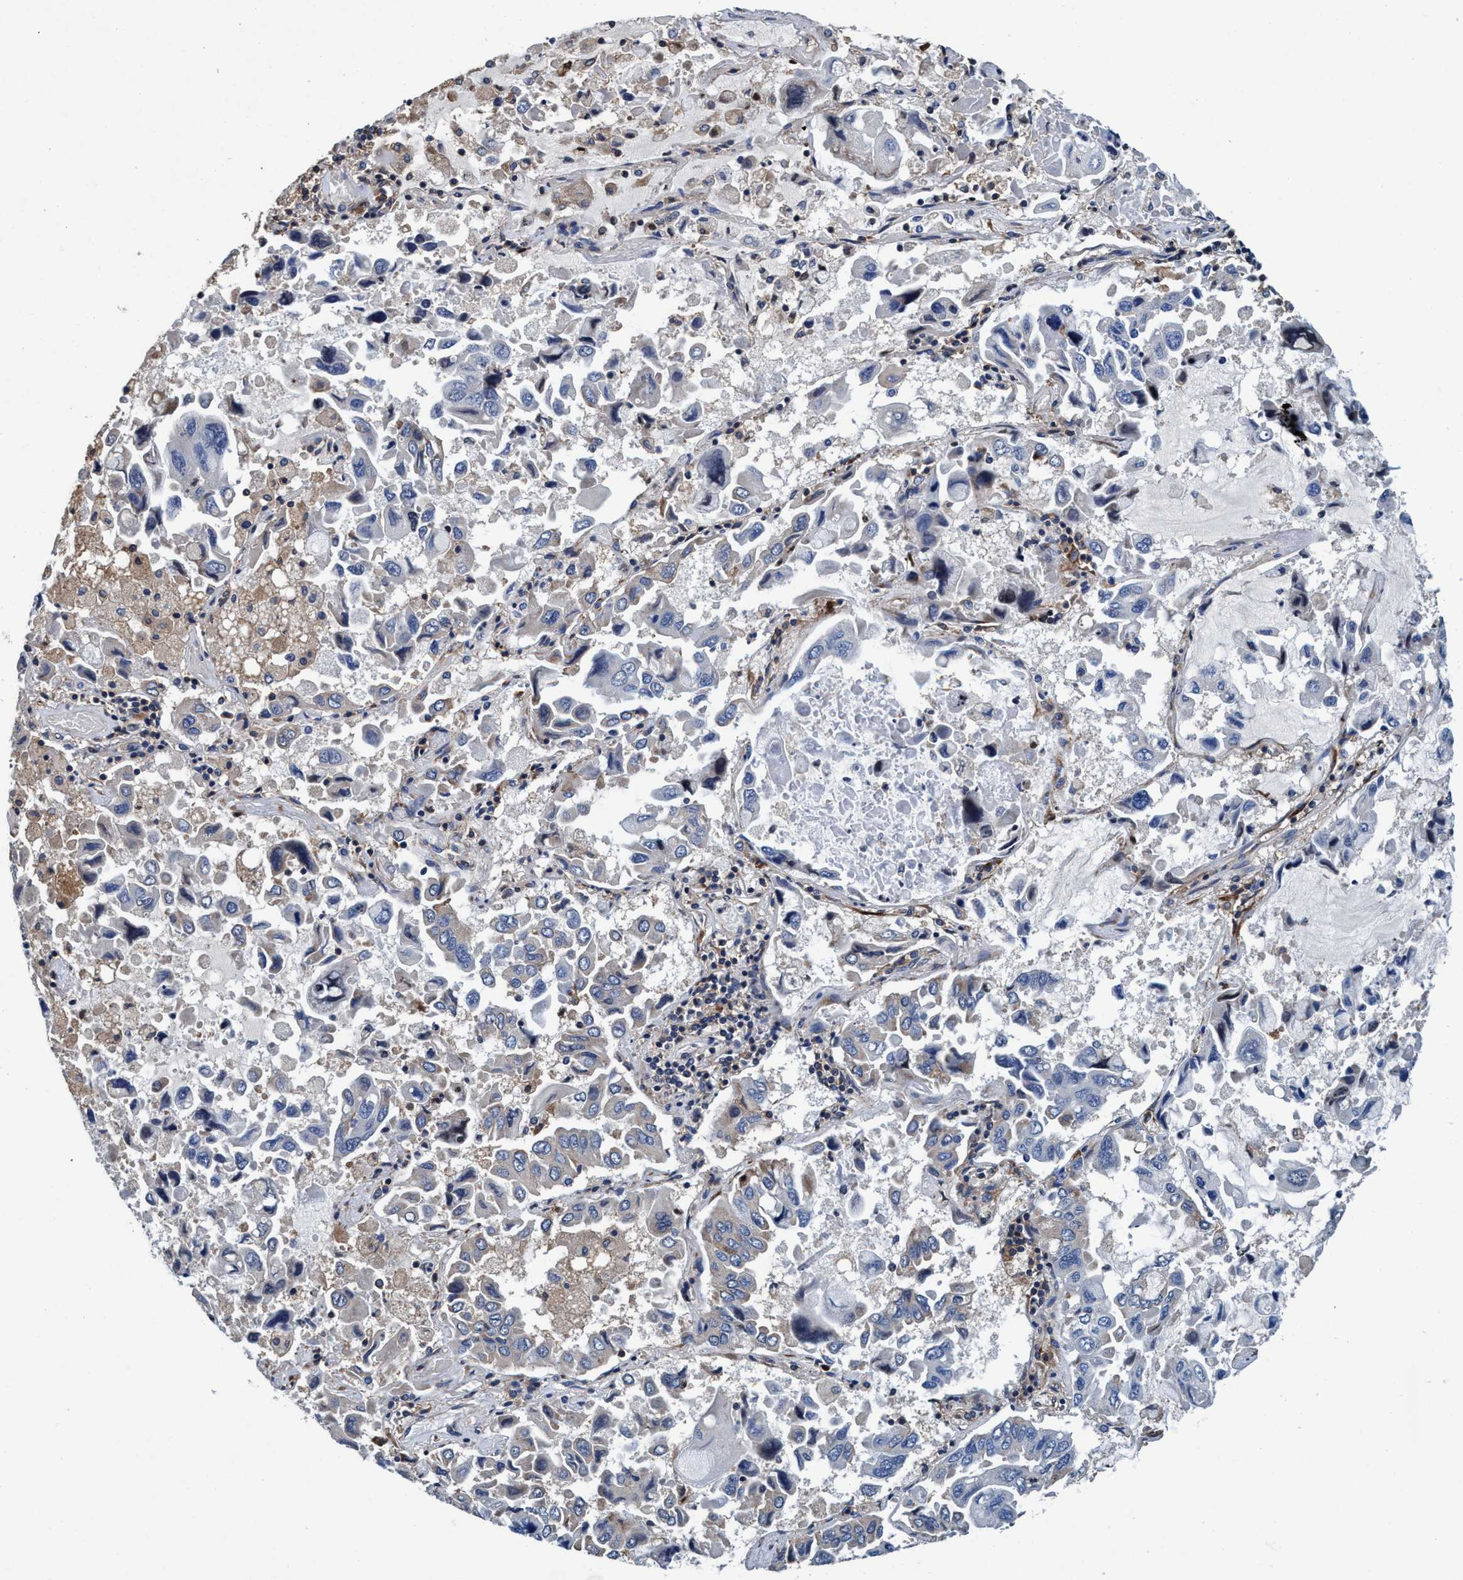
{"staining": {"intensity": "negative", "quantity": "none", "location": "none"}, "tissue": "lung cancer", "cell_type": "Tumor cells", "image_type": "cancer", "snomed": [{"axis": "morphology", "description": "Adenocarcinoma, NOS"}, {"axis": "topography", "description": "Lung"}], "caption": "The photomicrograph reveals no significant positivity in tumor cells of adenocarcinoma (lung).", "gene": "ENDOG", "patient": {"sex": "male", "age": 64}}